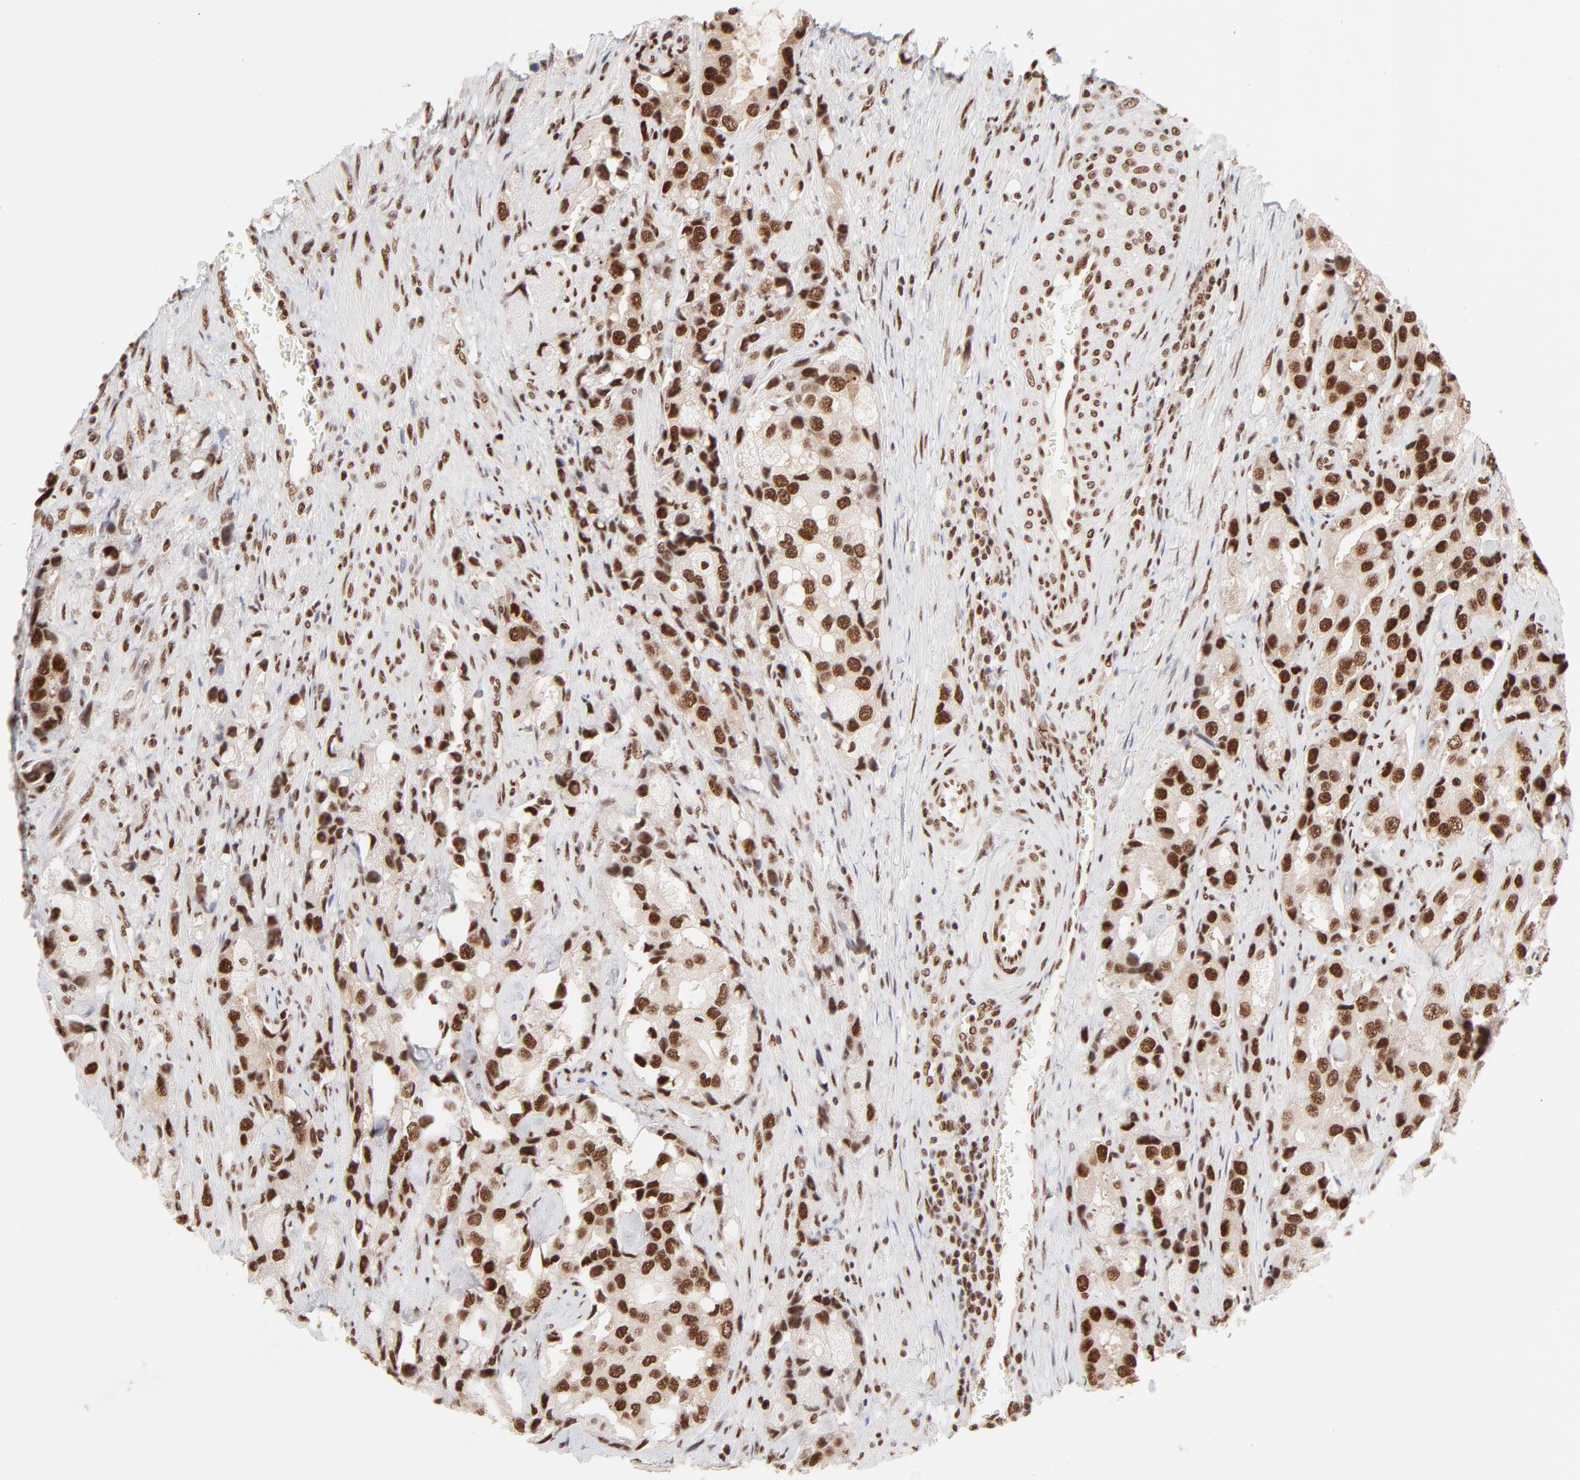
{"staining": {"intensity": "strong", "quantity": ">75%", "location": "nuclear"}, "tissue": "prostate cancer", "cell_type": "Tumor cells", "image_type": "cancer", "snomed": [{"axis": "morphology", "description": "Adenocarcinoma, High grade"}, {"axis": "topography", "description": "Prostate"}], "caption": "DAB immunohistochemical staining of human adenocarcinoma (high-grade) (prostate) displays strong nuclear protein positivity in approximately >75% of tumor cells.", "gene": "TARDBP", "patient": {"sex": "male", "age": 63}}